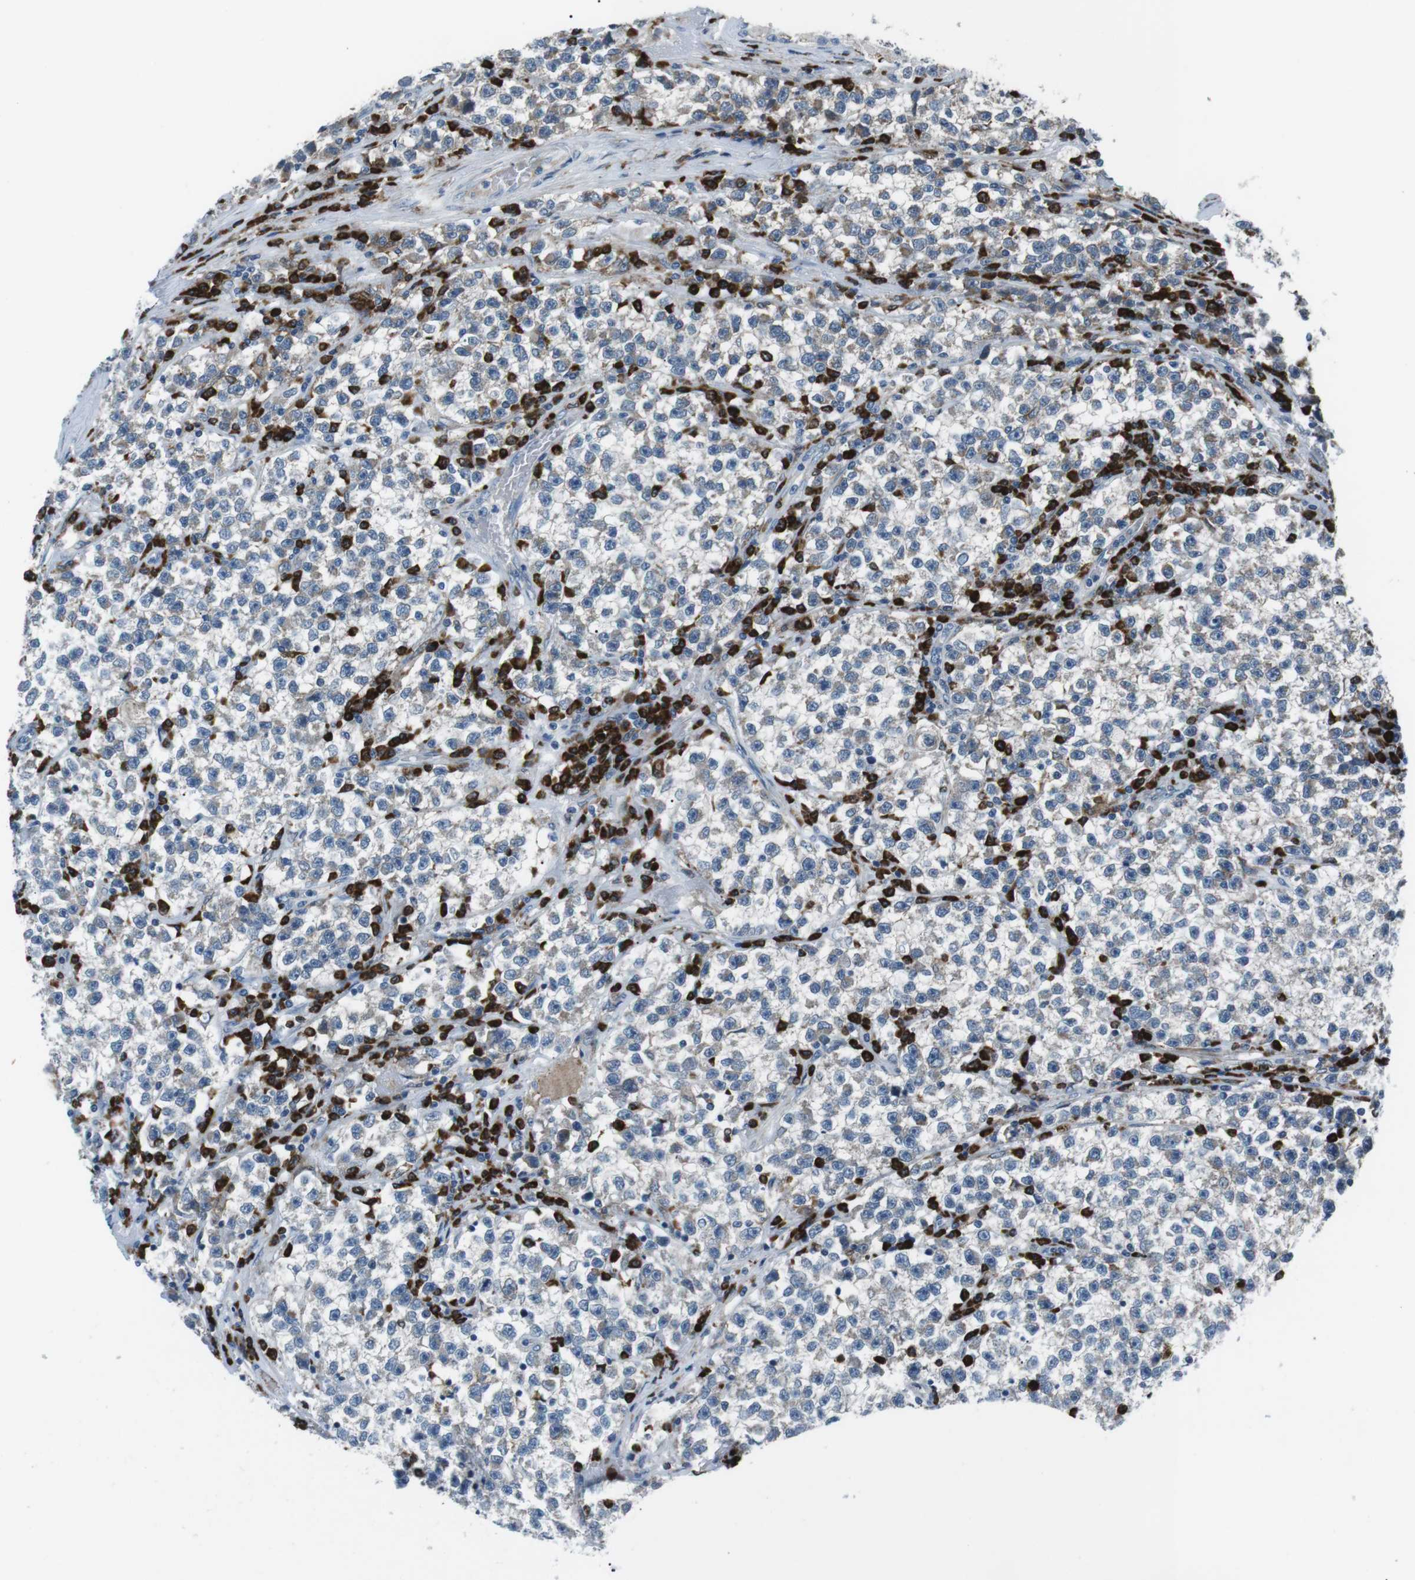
{"staining": {"intensity": "weak", "quantity": "<25%", "location": "cytoplasmic/membranous"}, "tissue": "testis cancer", "cell_type": "Tumor cells", "image_type": "cancer", "snomed": [{"axis": "morphology", "description": "Seminoma, NOS"}, {"axis": "topography", "description": "Testis"}], "caption": "DAB (3,3'-diaminobenzidine) immunohistochemical staining of testis cancer (seminoma) displays no significant staining in tumor cells.", "gene": "BLNK", "patient": {"sex": "male", "age": 22}}